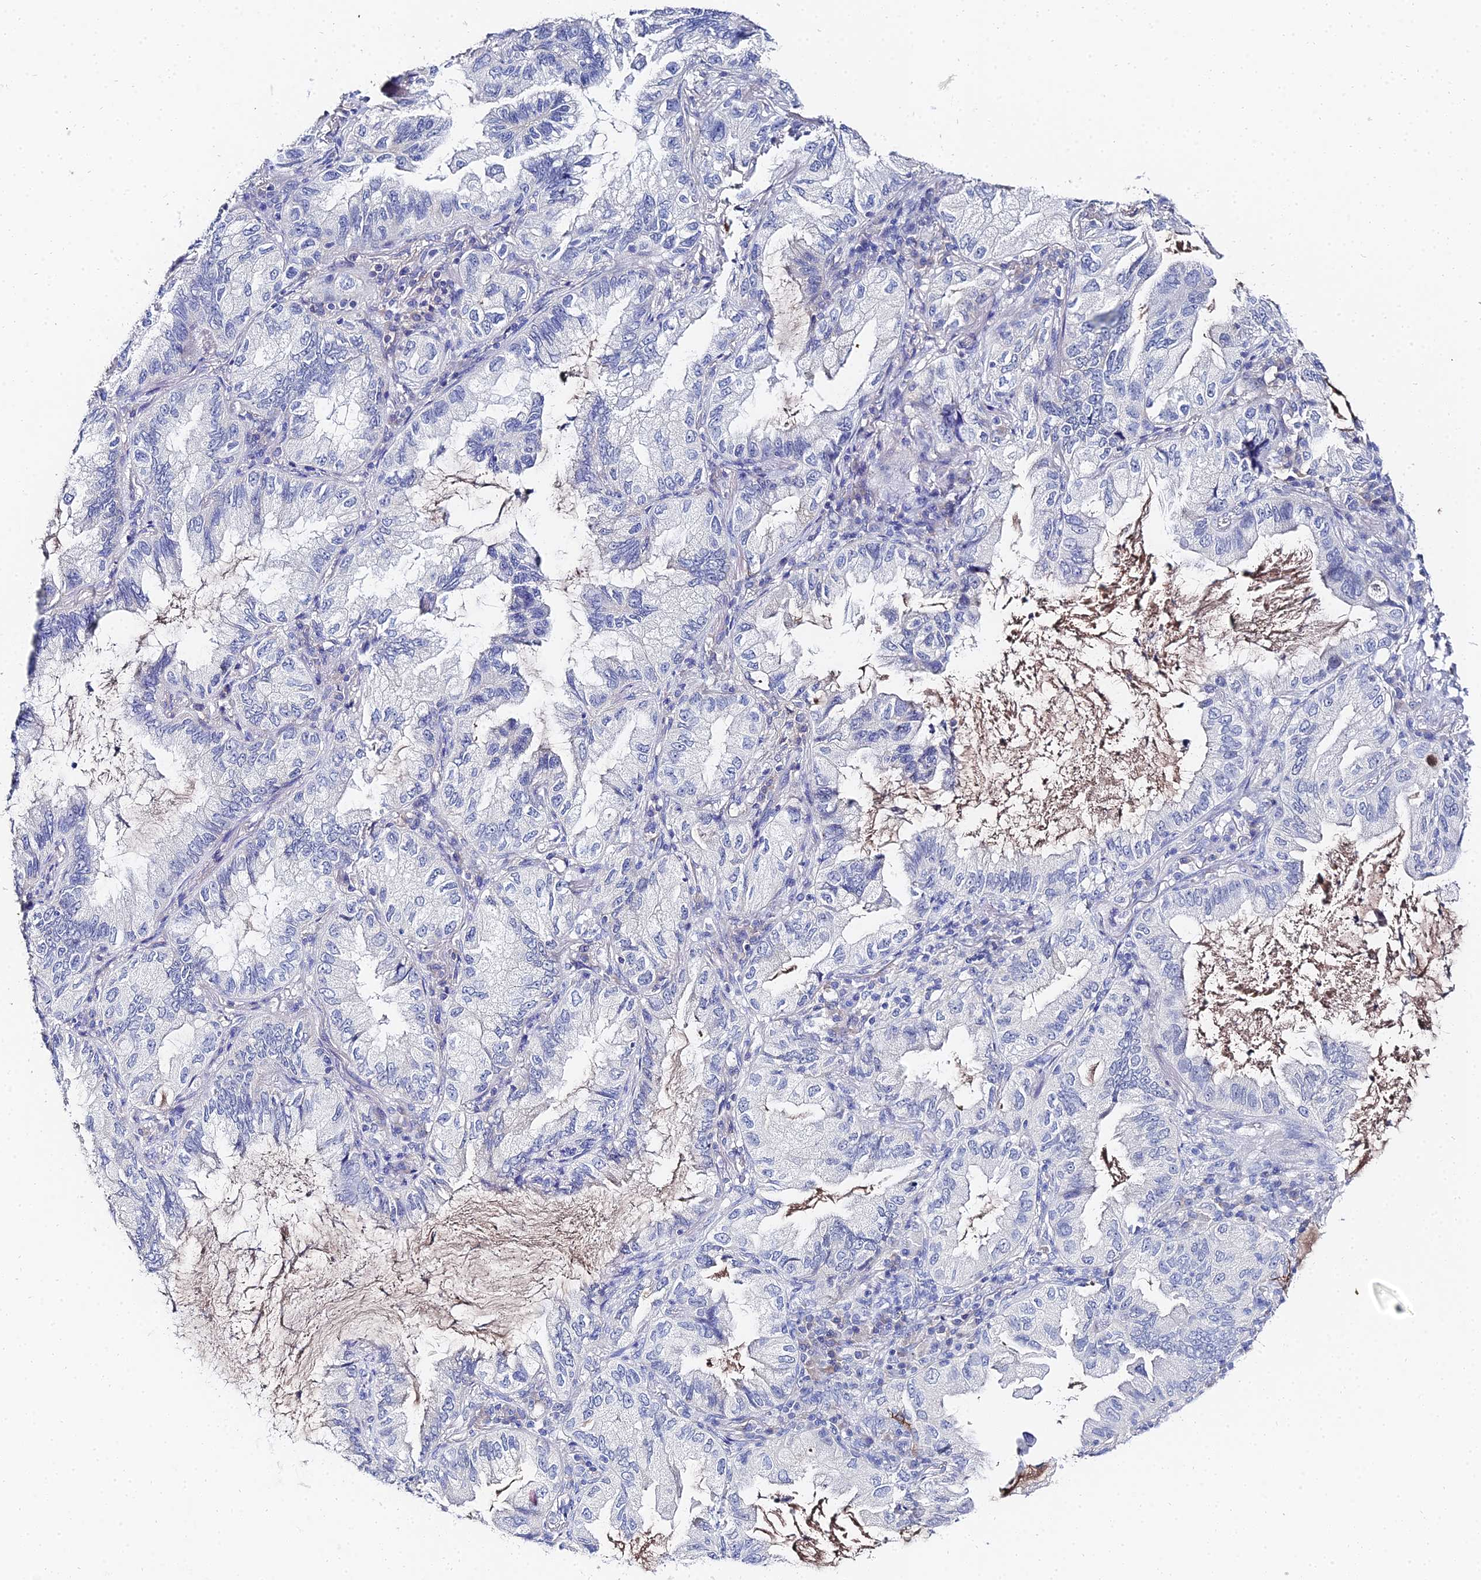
{"staining": {"intensity": "negative", "quantity": "none", "location": "none"}, "tissue": "lung cancer", "cell_type": "Tumor cells", "image_type": "cancer", "snomed": [{"axis": "morphology", "description": "Adenocarcinoma, NOS"}, {"axis": "topography", "description": "Lung"}], "caption": "This is a micrograph of immunohistochemistry staining of lung cancer, which shows no expression in tumor cells.", "gene": "KRT17", "patient": {"sex": "female", "age": 69}}